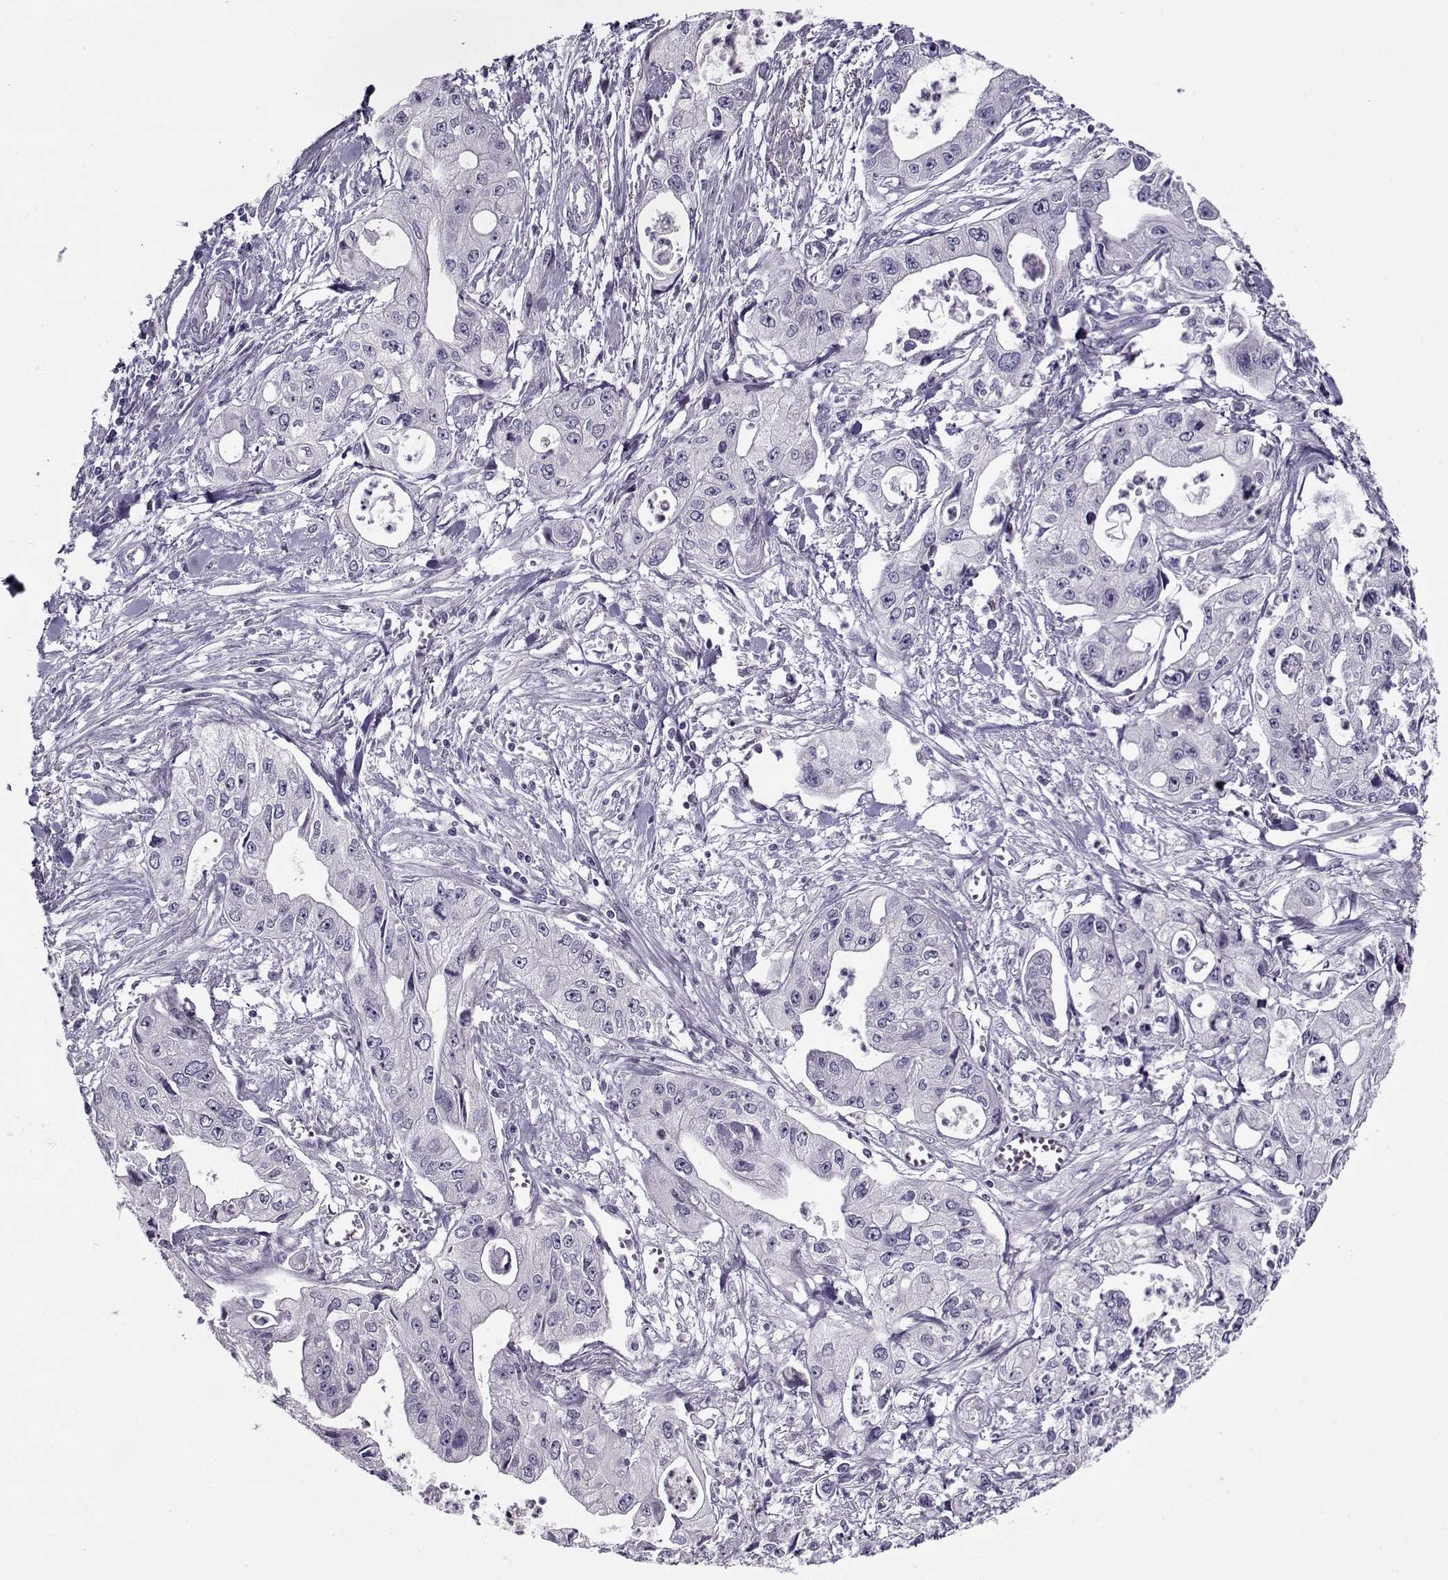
{"staining": {"intensity": "negative", "quantity": "none", "location": "none"}, "tissue": "pancreatic cancer", "cell_type": "Tumor cells", "image_type": "cancer", "snomed": [{"axis": "morphology", "description": "Adenocarcinoma, NOS"}, {"axis": "topography", "description": "Pancreas"}], "caption": "A high-resolution photomicrograph shows immunohistochemistry staining of pancreatic cancer, which reveals no significant staining in tumor cells.", "gene": "PP2D1", "patient": {"sex": "male", "age": 70}}